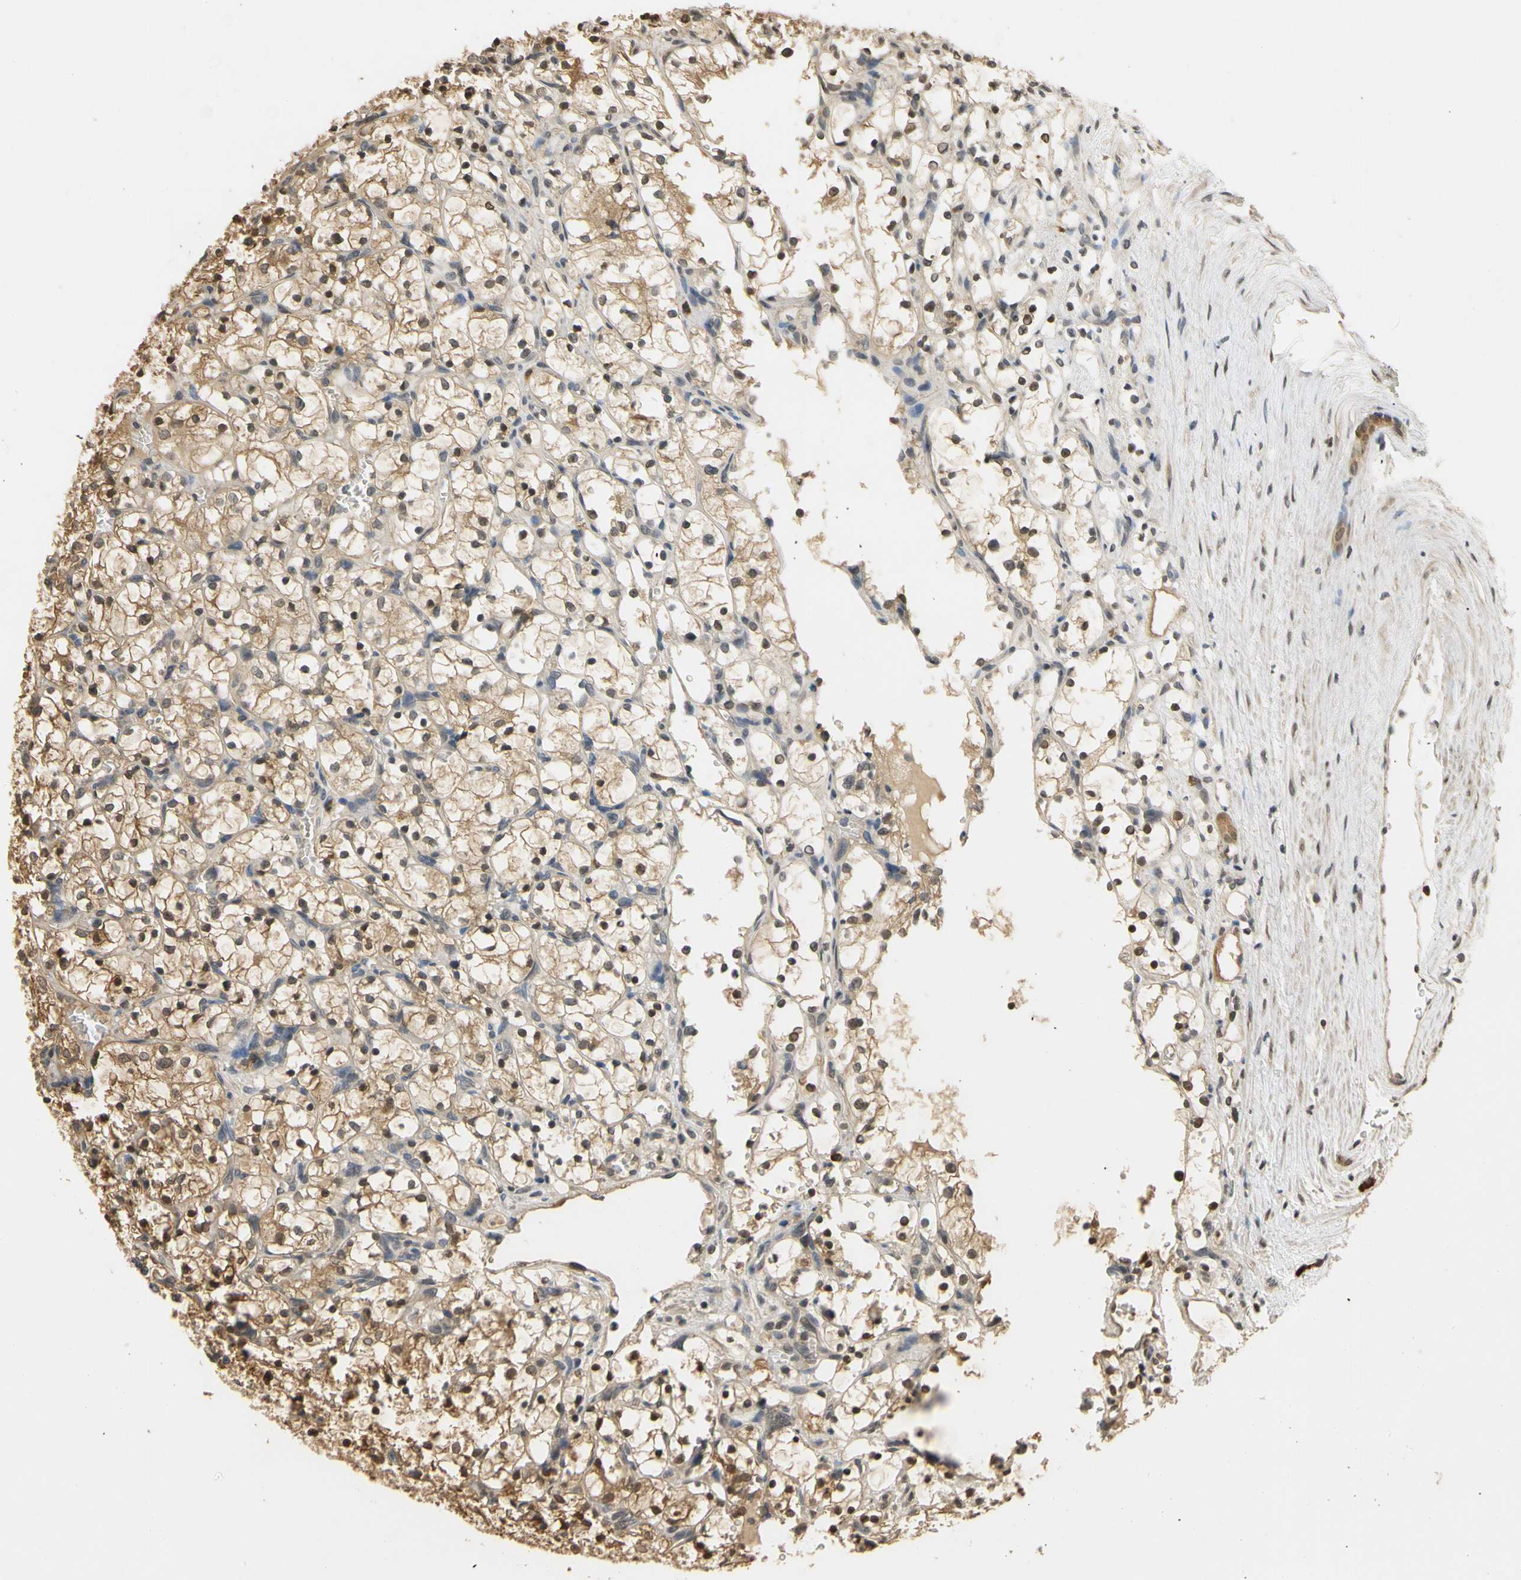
{"staining": {"intensity": "moderate", "quantity": ">75%", "location": "cytoplasmic/membranous,nuclear"}, "tissue": "renal cancer", "cell_type": "Tumor cells", "image_type": "cancer", "snomed": [{"axis": "morphology", "description": "Adenocarcinoma, NOS"}, {"axis": "topography", "description": "Kidney"}], "caption": "Adenocarcinoma (renal) tissue reveals moderate cytoplasmic/membranous and nuclear positivity in approximately >75% of tumor cells, visualized by immunohistochemistry.", "gene": "SOD1", "patient": {"sex": "female", "age": 69}}